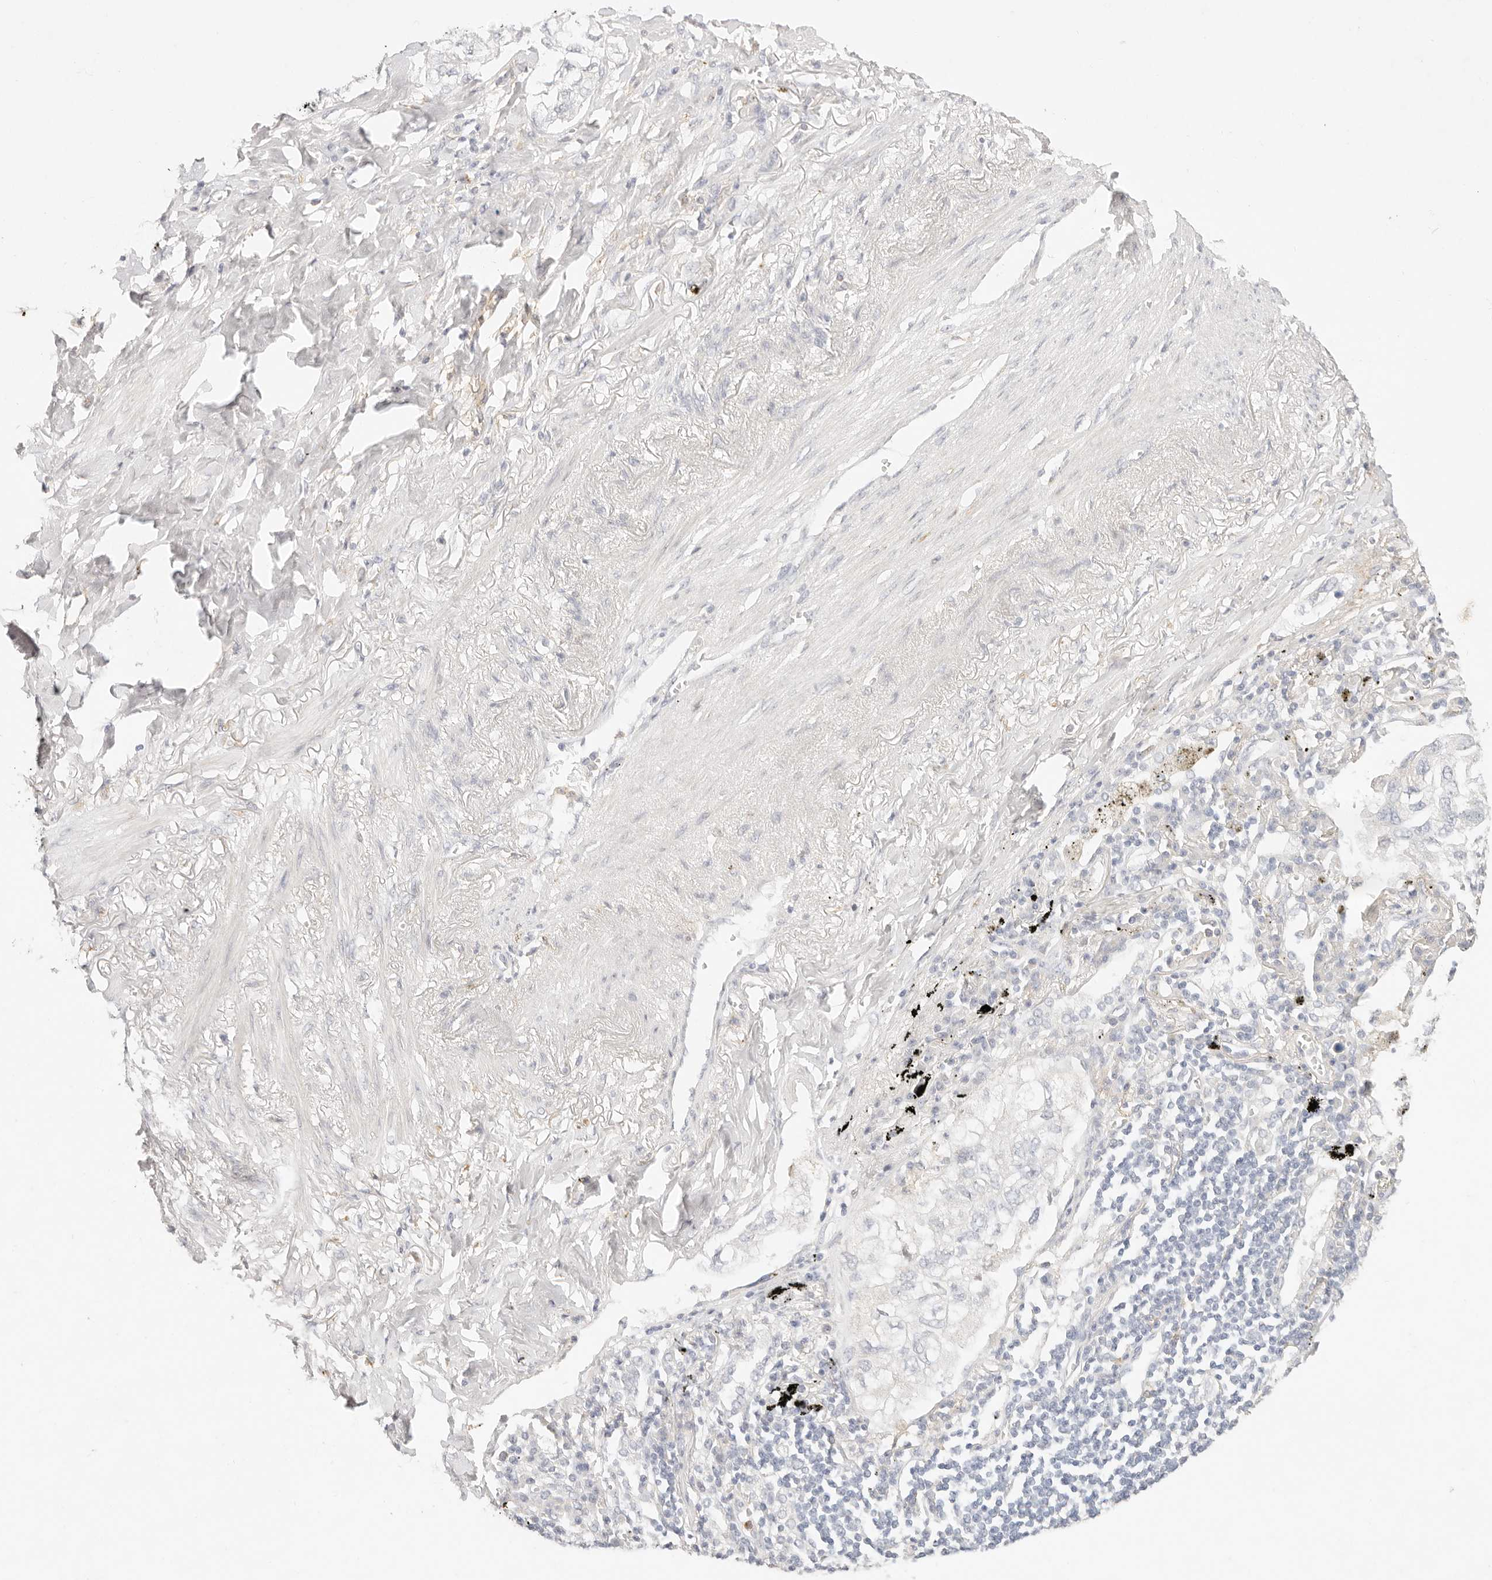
{"staining": {"intensity": "negative", "quantity": "none", "location": "none"}, "tissue": "lung cancer", "cell_type": "Tumor cells", "image_type": "cancer", "snomed": [{"axis": "morphology", "description": "Adenocarcinoma, NOS"}, {"axis": "topography", "description": "Lung"}], "caption": "Human adenocarcinoma (lung) stained for a protein using IHC demonstrates no positivity in tumor cells.", "gene": "GPR84", "patient": {"sex": "male", "age": 65}}